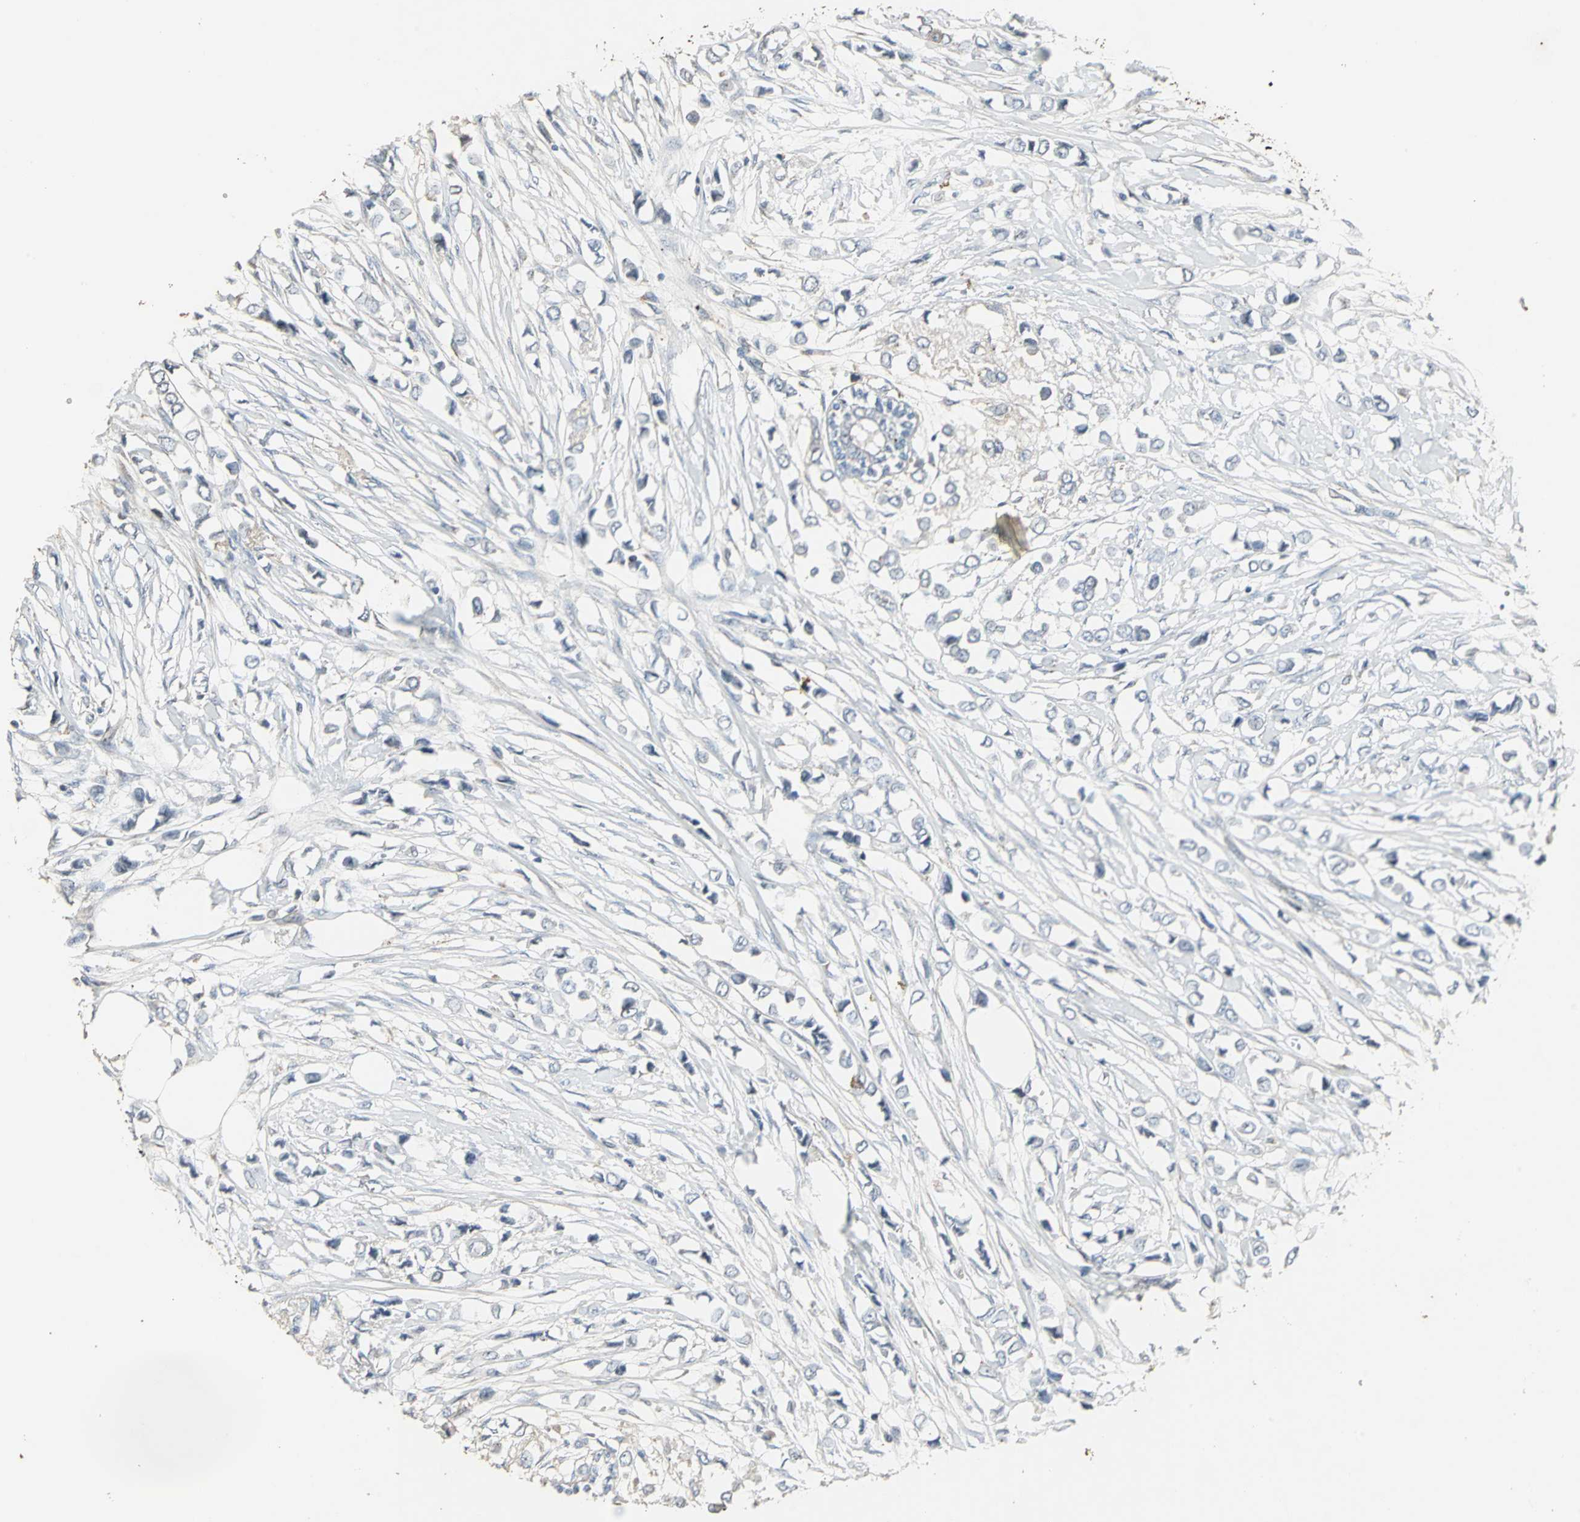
{"staining": {"intensity": "negative", "quantity": "none", "location": "none"}, "tissue": "breast cancer", "cell_type": "Tumor cells", "image_type": "cancer", "snomed": [{"axis": "morphology", "description": "Lobular carcinoma"}, {"axis": "topography", "description": "Breast"}], "caption": "Immunohistochemistry image of neoplastic tissue: lobular carcinoma (breast) stained with DAB (3,3'-diaminobenzidine) reveals no significant protein staining in tumor cells. (Stains: DAB (3,3'-diaminobenzidine) immunohistochemistry (IHC) with hematoxylin counter stain, Microscopy: brightfield microscopy at high magnification).", "gene": "DNAJB4", "patient": {"sex": "female", "age": 51}}